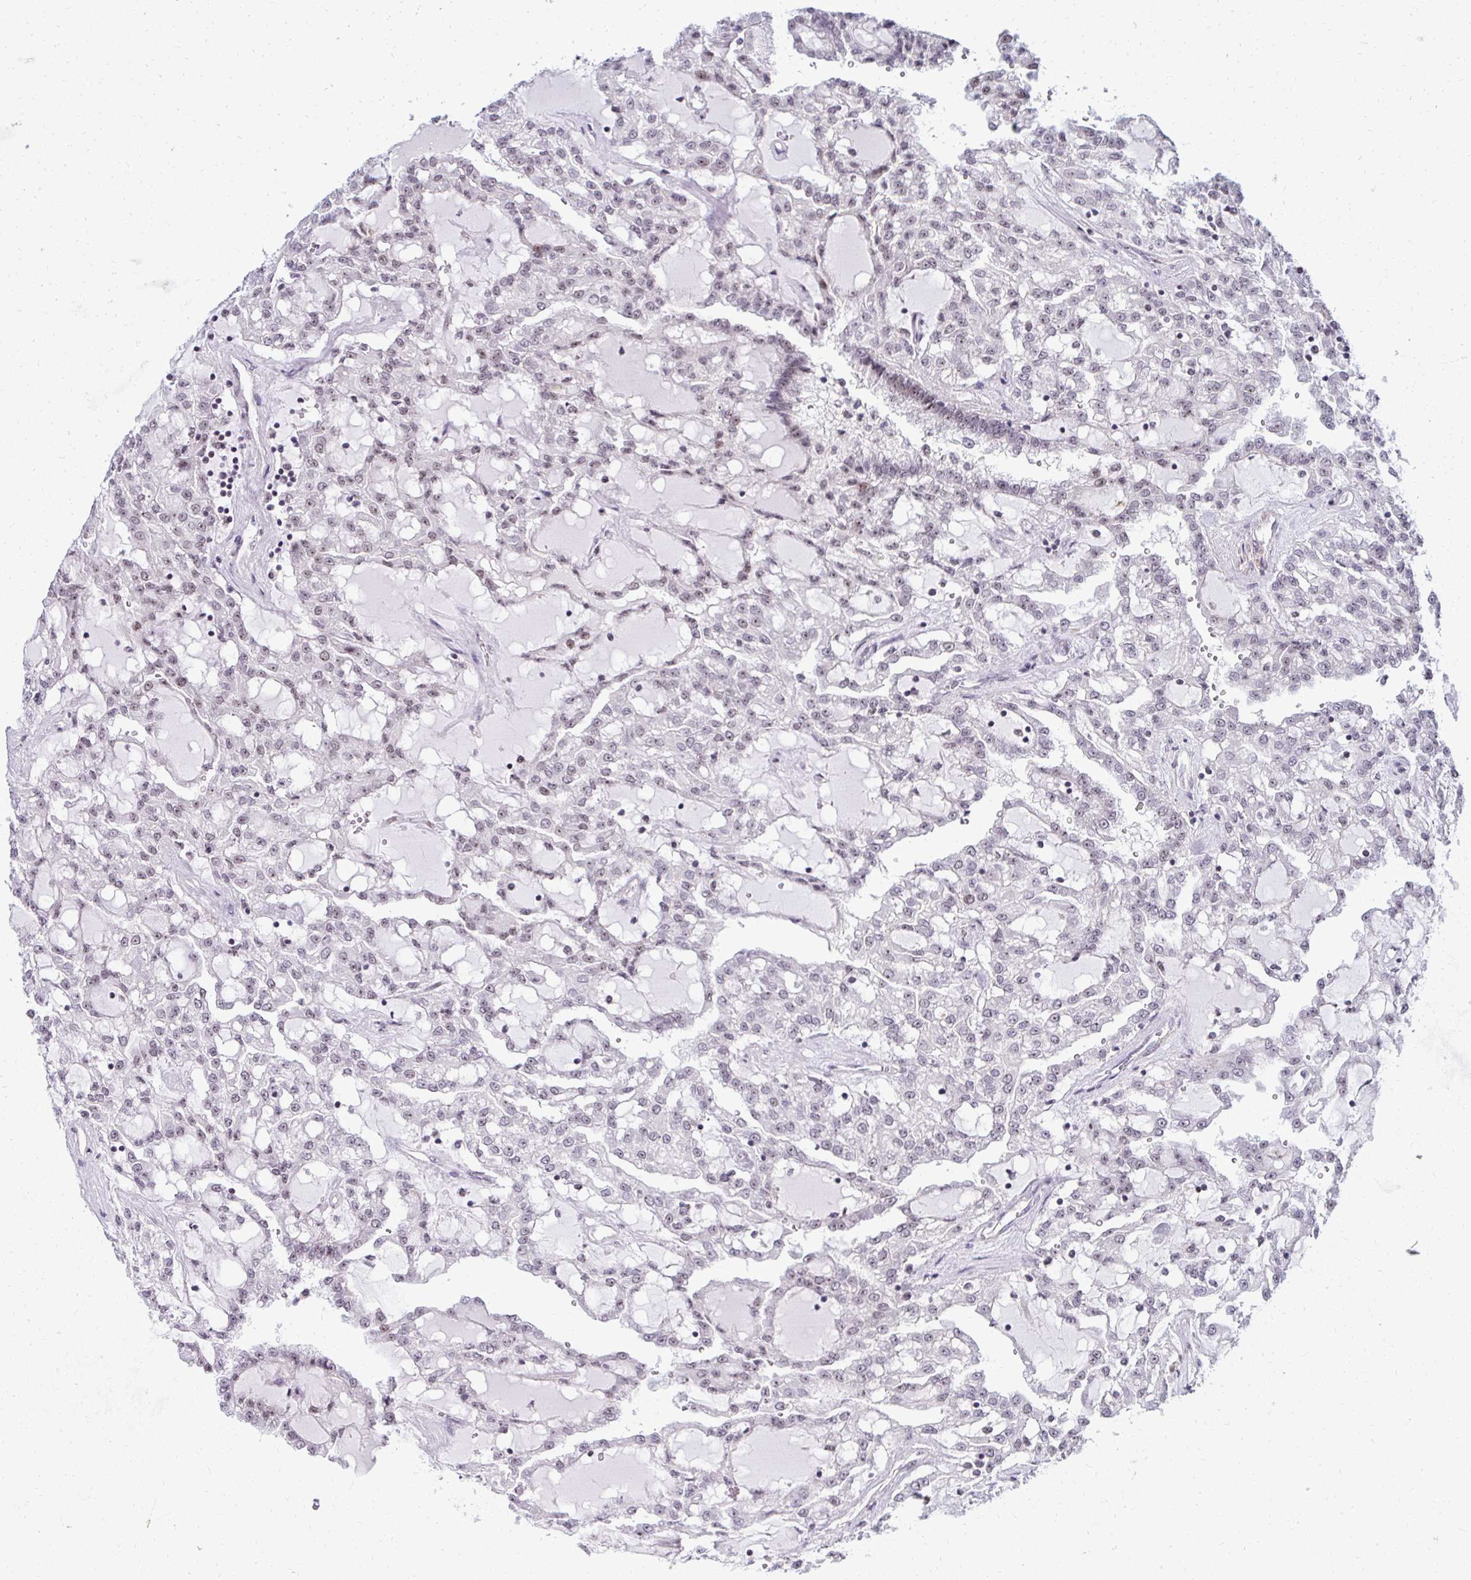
{"staining": {"intensity": "moderate", "quantity": "<25%", "location": "nuclear"}, "tissue": "renal cancer", "cell_type": "Tumor cells", "image_type": "cancer", "snomed": [{"axis": "morphology", "description": "Adenocarcinoma, NOS"}, {"axis": "topography", "description": "Kidney"}], "caption": "Immunohistochemistry (IHC) histopathology image of neoplastic tissue: renal cancer stained using immunohistochemistry displays low levels of moderate protein expression localized specifically in the nuclear of tumor cells, appearing as a nuclear brown color.", "gene": "SIRT7", "patient": {"sex": "male", "age": 63}}